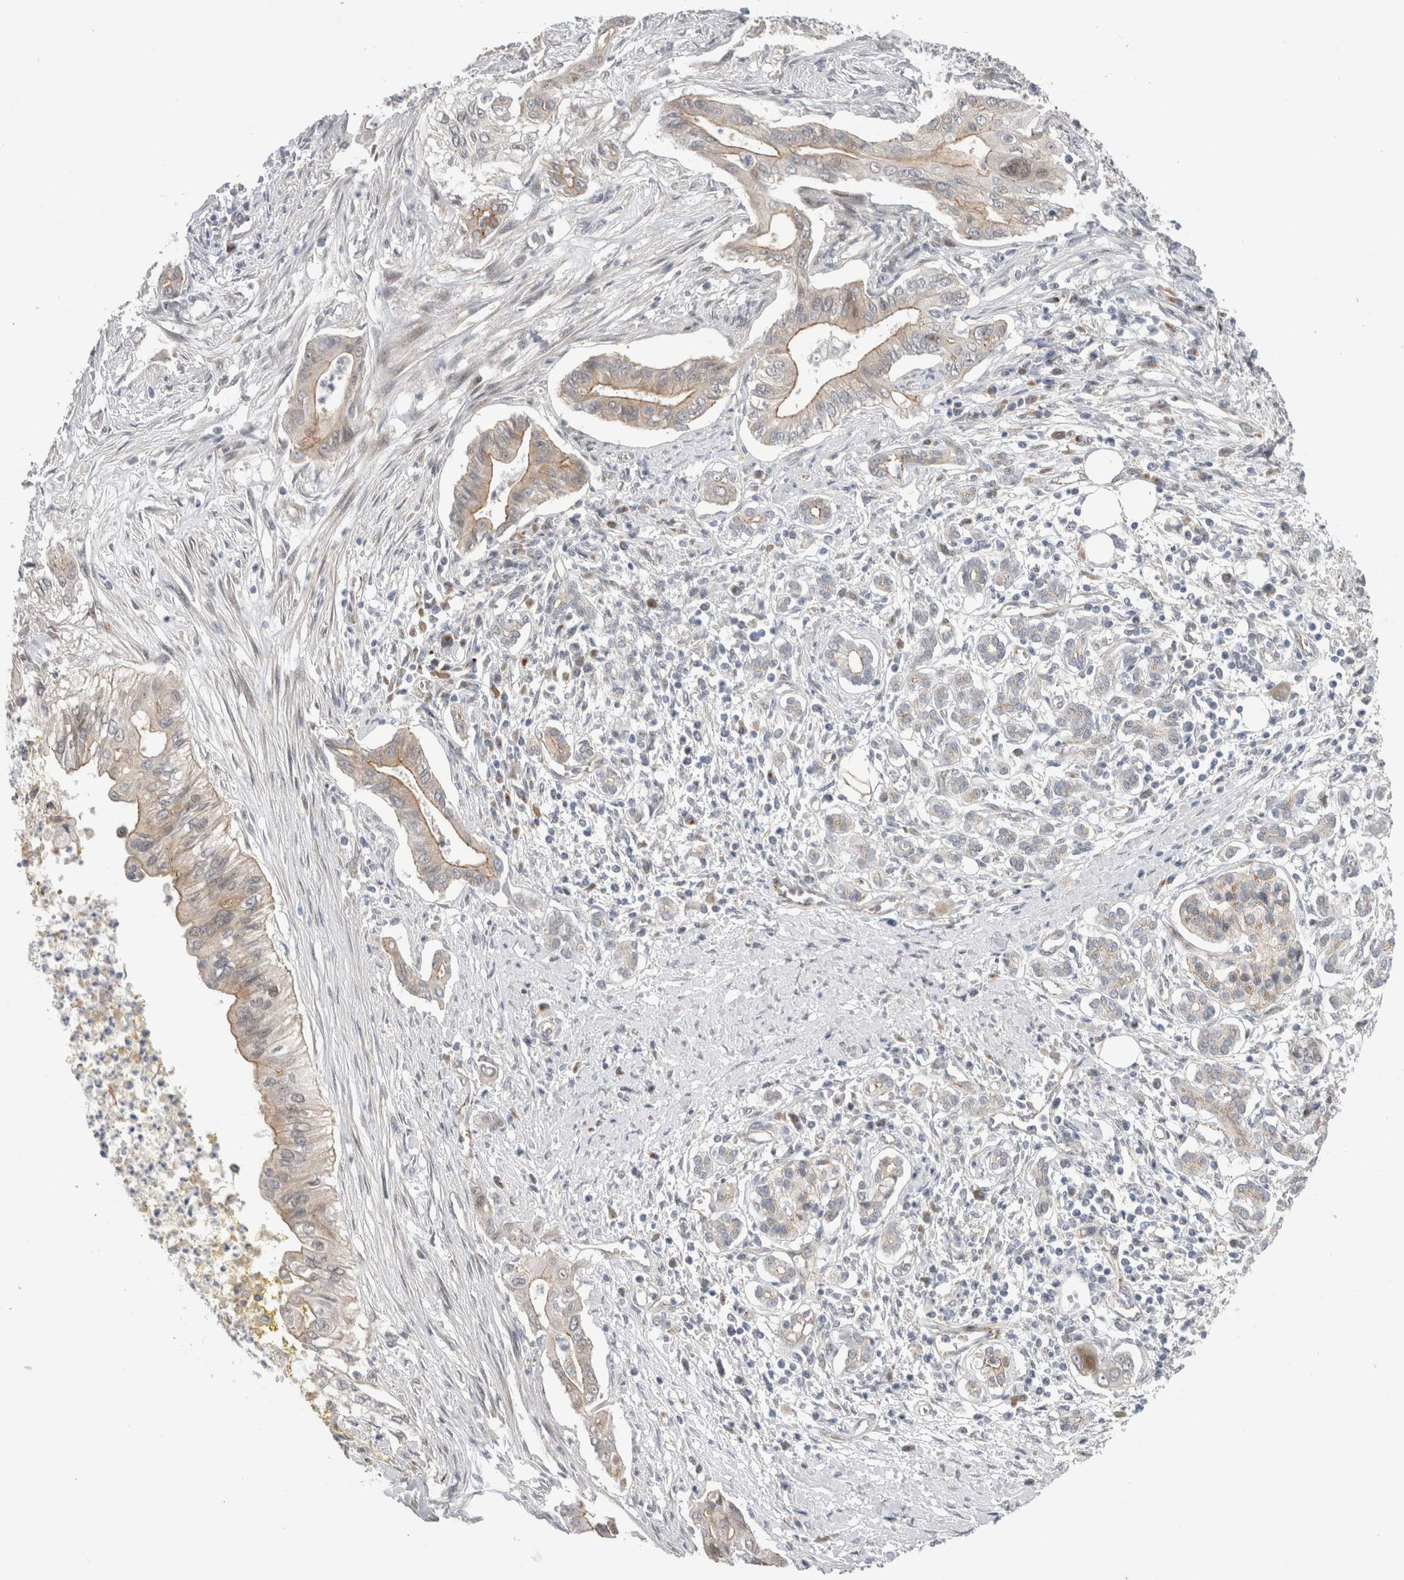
{"staining": {"intensity": "weak", "quantity": ">75%", "location": "cytoplasmic/membranous"}, "tissue": "pancreatic cancer", "cell_type": "Tumor cells", "image_type": "cancer", "snomed": [{"axis": "morphology", "description": "Adenocarcinoma, NOS"}, {"axis": "topography", "description": "Pancreas"}], "caption": "A histopathology image of human pancreatic cancer (adenocarcinoma) stained for a protein displays weak cytoplasmic/membranous brown staining in tumor cells. (DAB (3,3'-diaminobenzidine) IHC with brightfield microscopy, high magnification).", "gene": "TAFA5", "patient": {"sex": "male", "age": 58}}